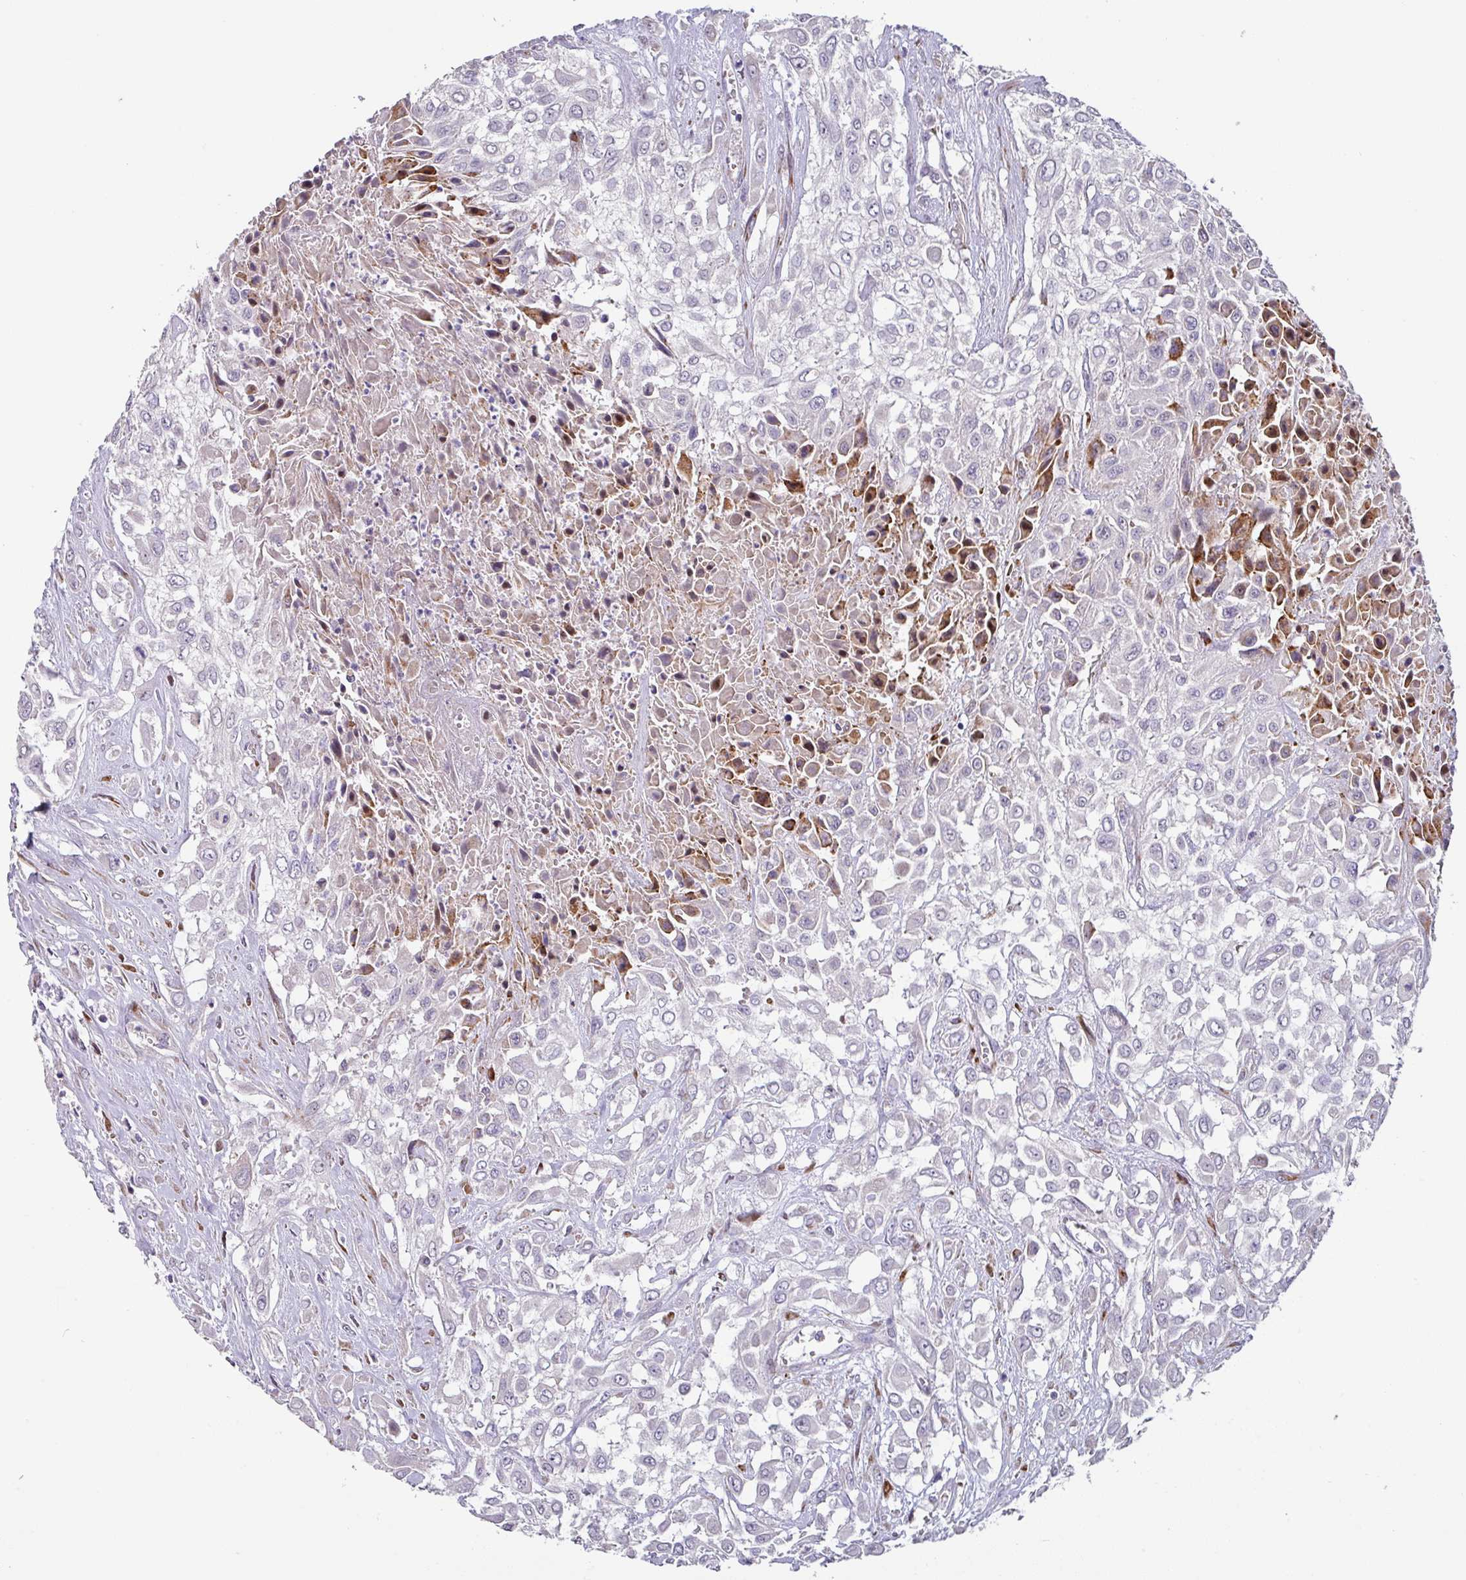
{"staining": {"intensity": "negative", "quantity": "none", "location": "none"}, "tissue": "urothelial cancer", "cell_type": "Tumor cells", "image_type": "cancer", "snomed": [{"axis": "morphology", "description": "Urothelial carcinoma, High grade"}, {"axis": "topography", "description": "Urinary bladder"}], "caption": "Tumor cells show no significant protein positivity in urothelial cancer. Brightfield microscopy of IHC stained with DAB (3,3'-diaminobenzidine) (brown) and hematoxylin (blue), captured at high magnification.", "gene": "KLHL3", "patient": {"sex": "male", "age": 57}}